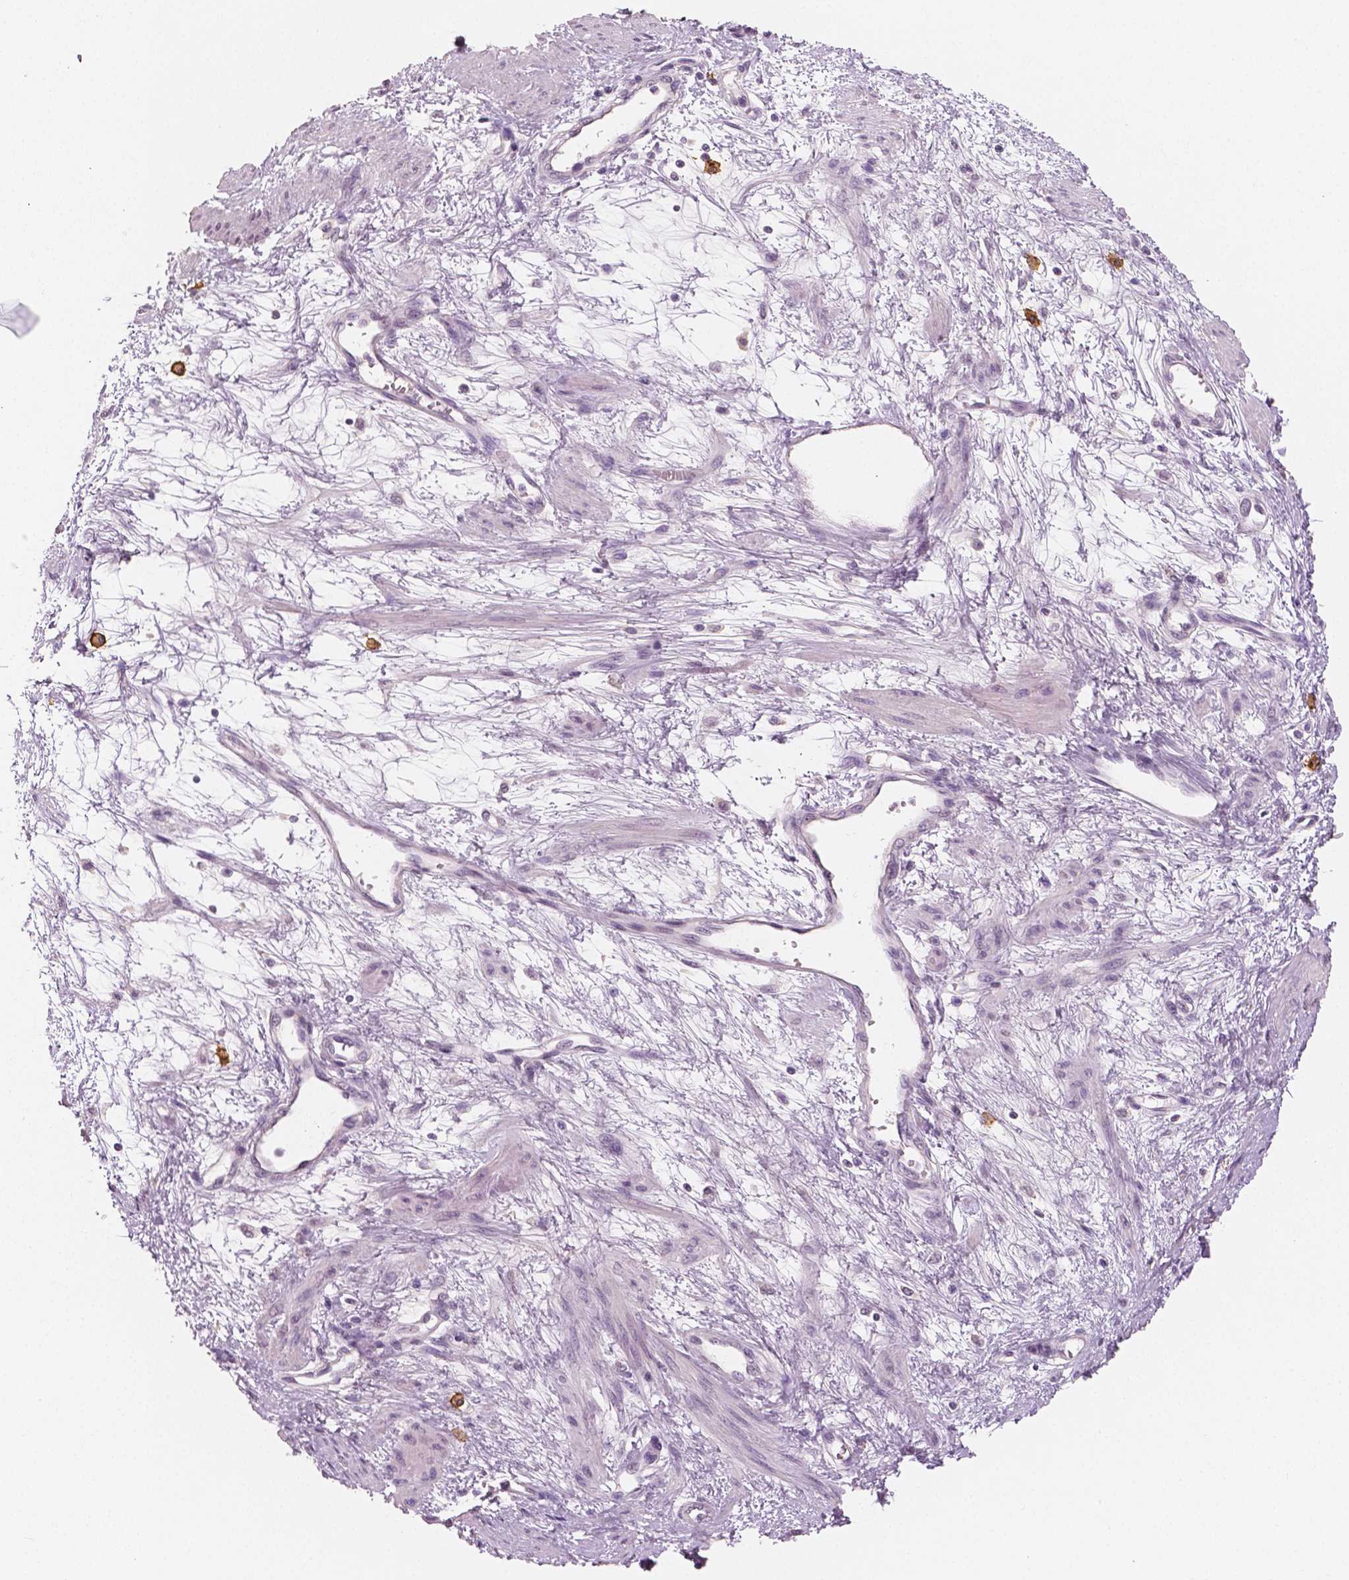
{"staining": {"intensity": "negative", "quantity": "none", "location": "none"}, "tissue": "smooth muscle", "cell_type": "Smooth muscle cells", "image_type": "normal", "snomed": [{"axis": "morphology", "description": "Normal tissue, NOS"}, {"axis": "topography", "description": "Smooth muscle"}, {"axis": "topography", "description": "Uterus"}], "caption": "Immunohistochemistry of unremarkable human smooth muscle reveals no positivity in smooth muscle cells. (DAB immunohistochemistry visualized using brightfield microscopy, high magnification).", "gene": "KIT", "patient": {"sex": "female", "age": 39}}